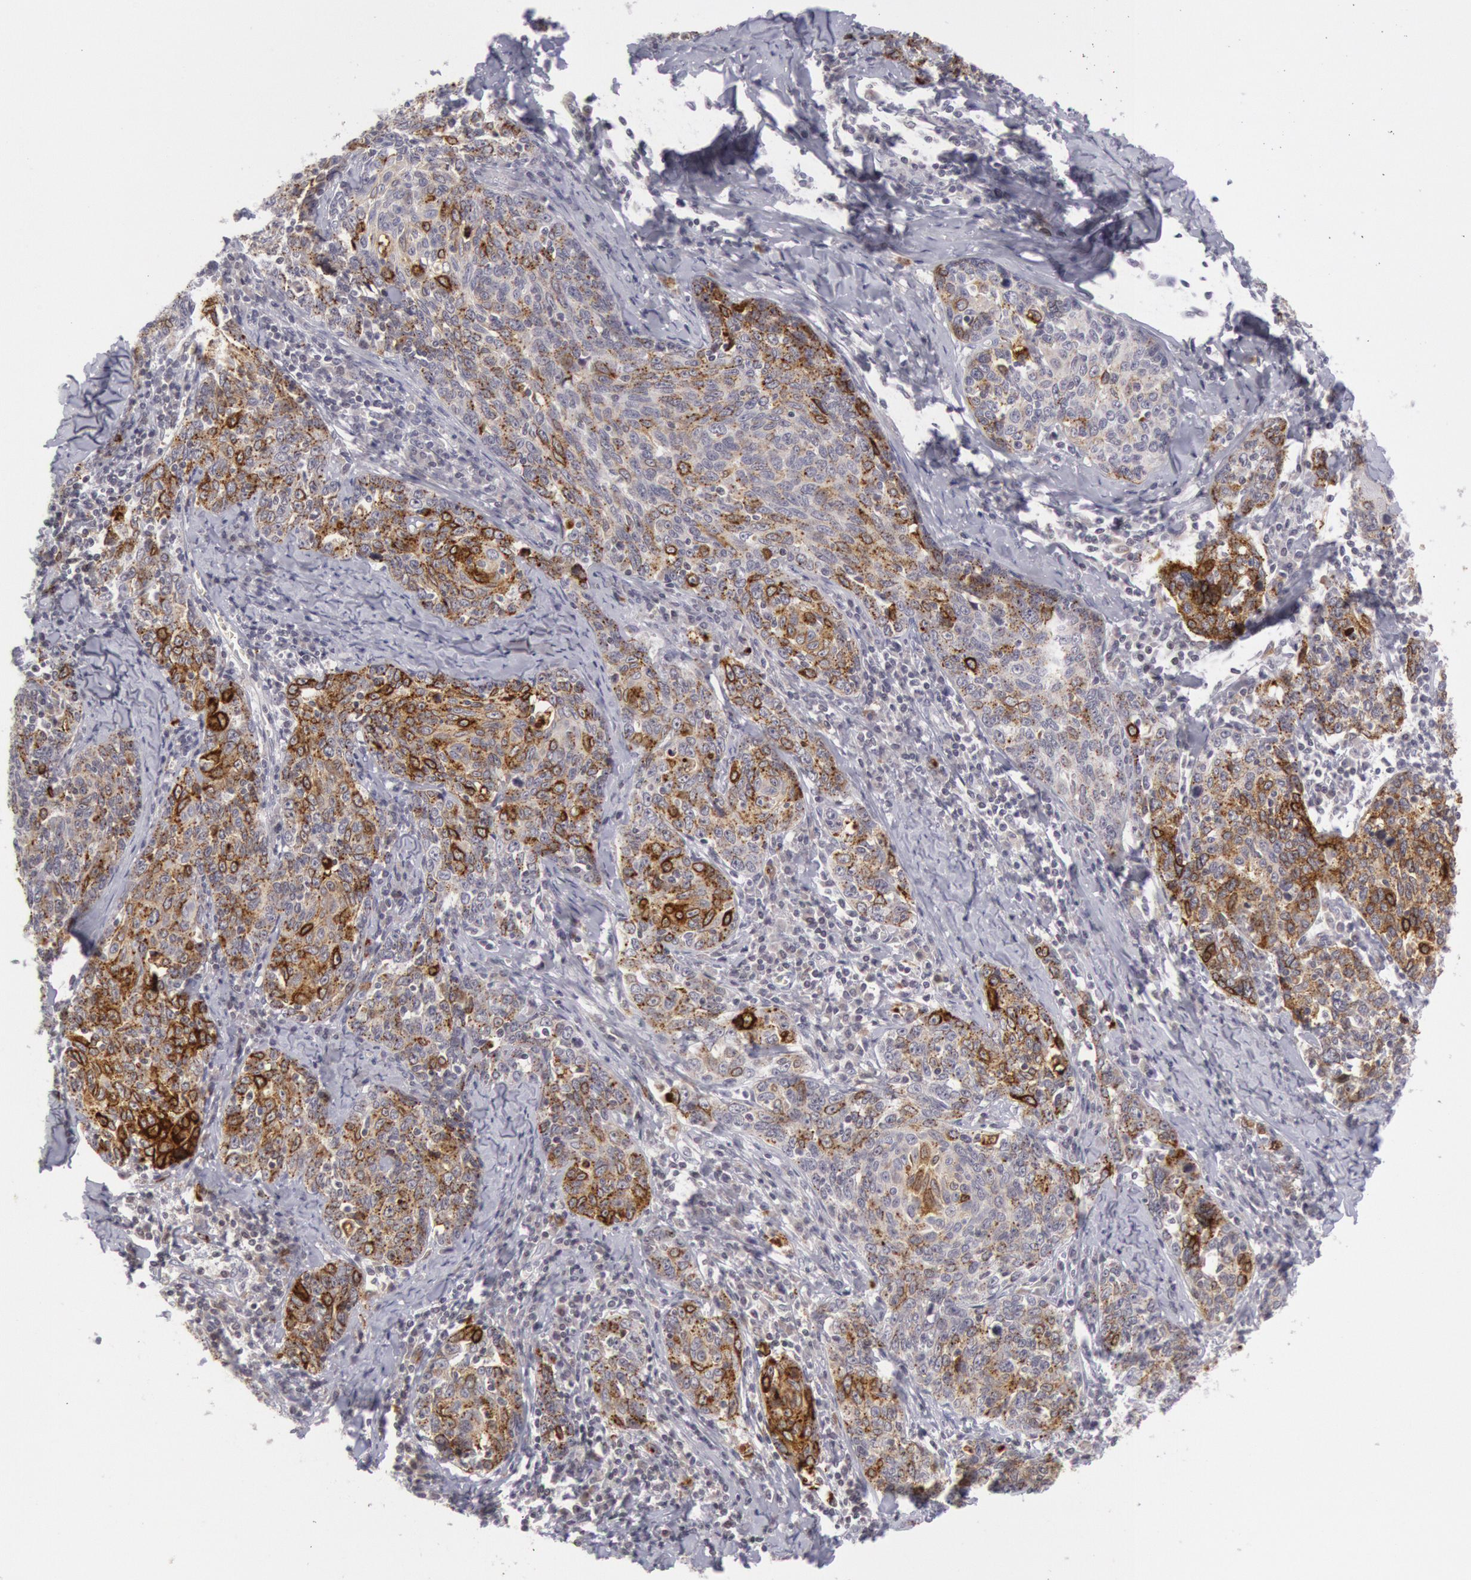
{"staining": {"intensity": "moderate", "quantity": "25%-75%", "location": "cytoplasmic/membranous"}, "tissue": "cervical cancer", "cell_type": "Tumor cells", "image_type": "cancer", "snomed": [{"axis": "morphology", "description": "Squamous cell carcinoma, NOS"}, {"axis": "topography", "description": "Cervix"}], "caption": "DAB immunohistochemical staining of human cervical squamous cell carcinoma shows moderate cytoplasmic/membranous protein expression in about 25%-75% of tumor cells. The staining is performed using DAB (3,3'-diaminobenzidine) brown chromogen to label protein expression. The nuclei are counter-stained blue using hematoxylin.", "gene": "PTGS2", "patient": {"sex": "female", "age": 41}}